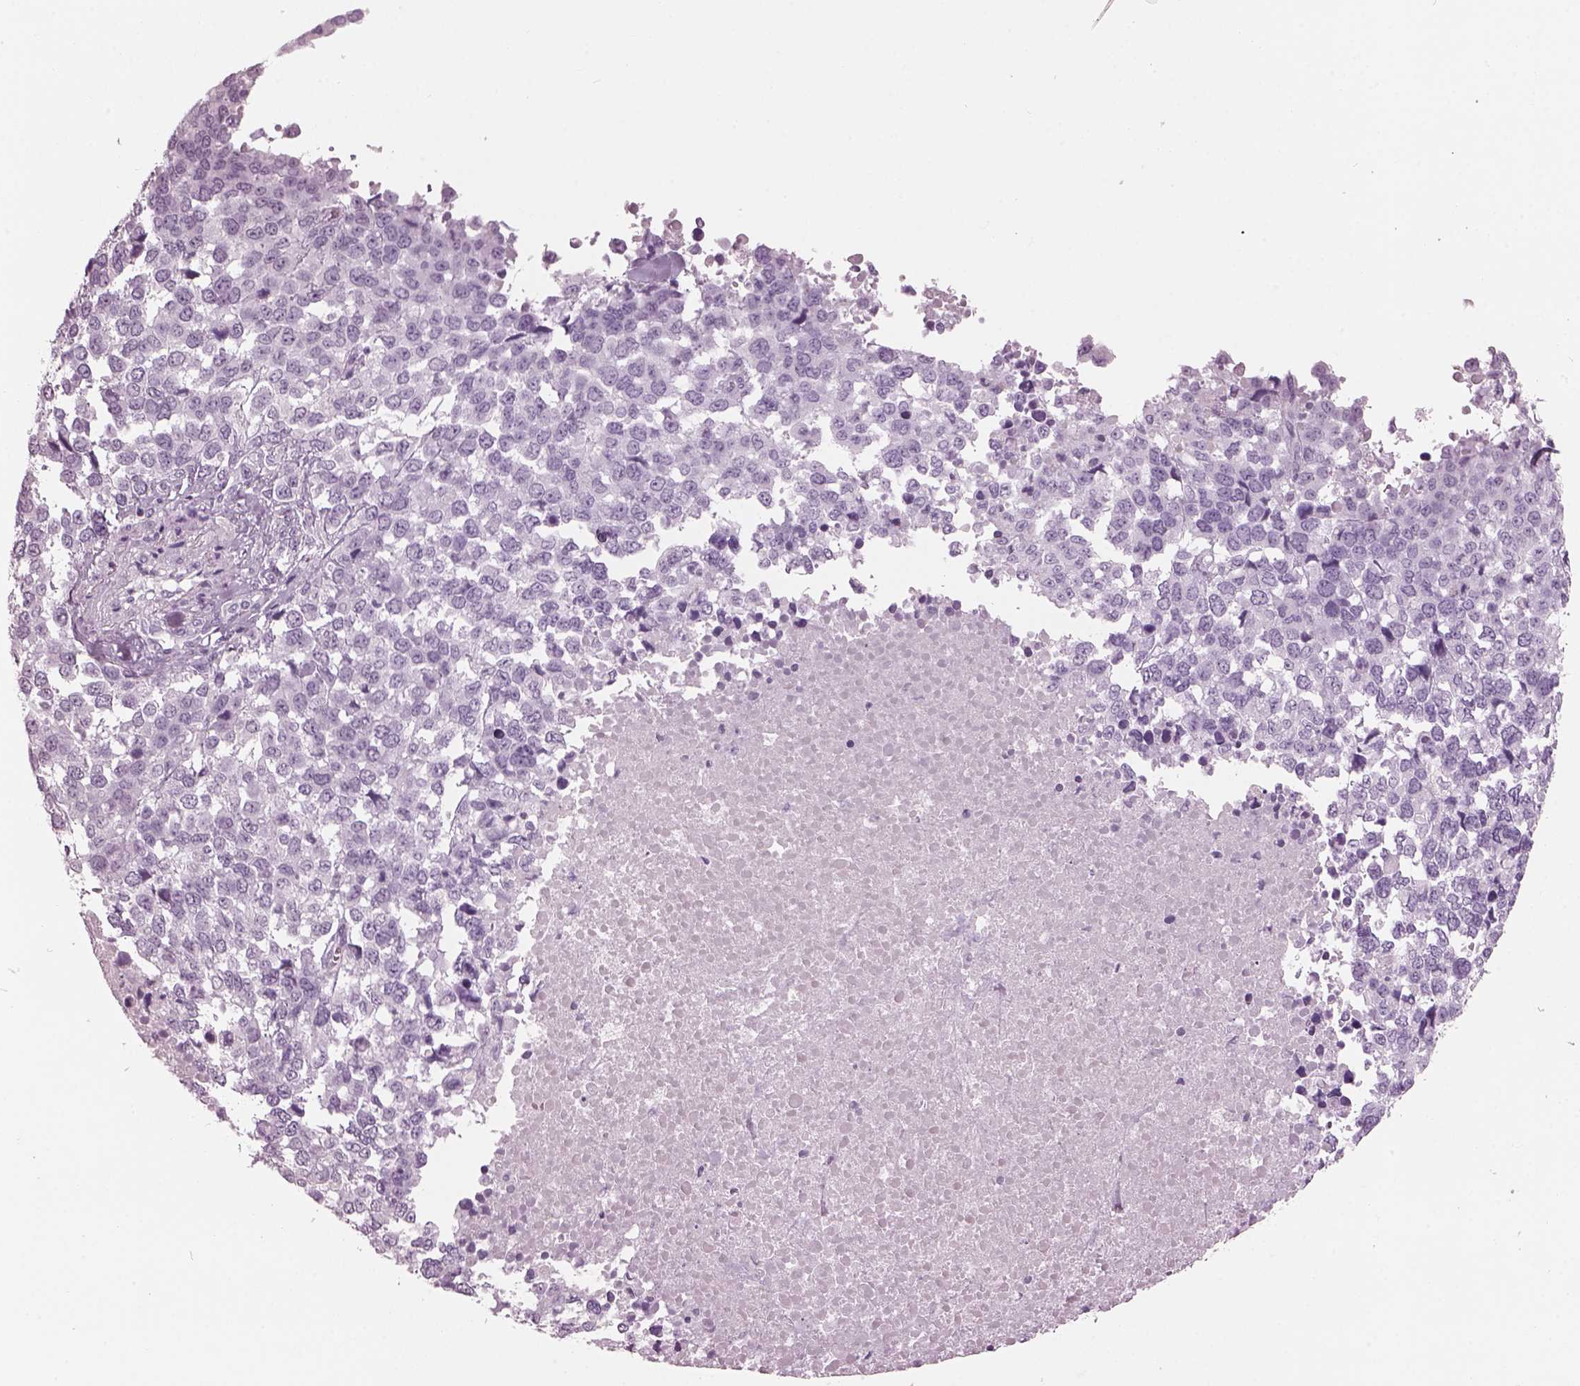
{"staining": {"intensity": "negative", "quantity": "none", "location": "none"}, "tissue": "melanoma", "cell_type": "Tumor cells", "image_type": "cancer", "snomed": [{"axis": "morphology", "description": "Malignant melanoma, Metastatic site"}, {"axis": "topography", "description": "Skin"}], "caption": "An immunohistochemistry histopathology image of melanoma is shown. There is no staining in tumor cells of melanoma.", "gene": "HYDIN", "patient": {"sex": "male", "age": 84}}